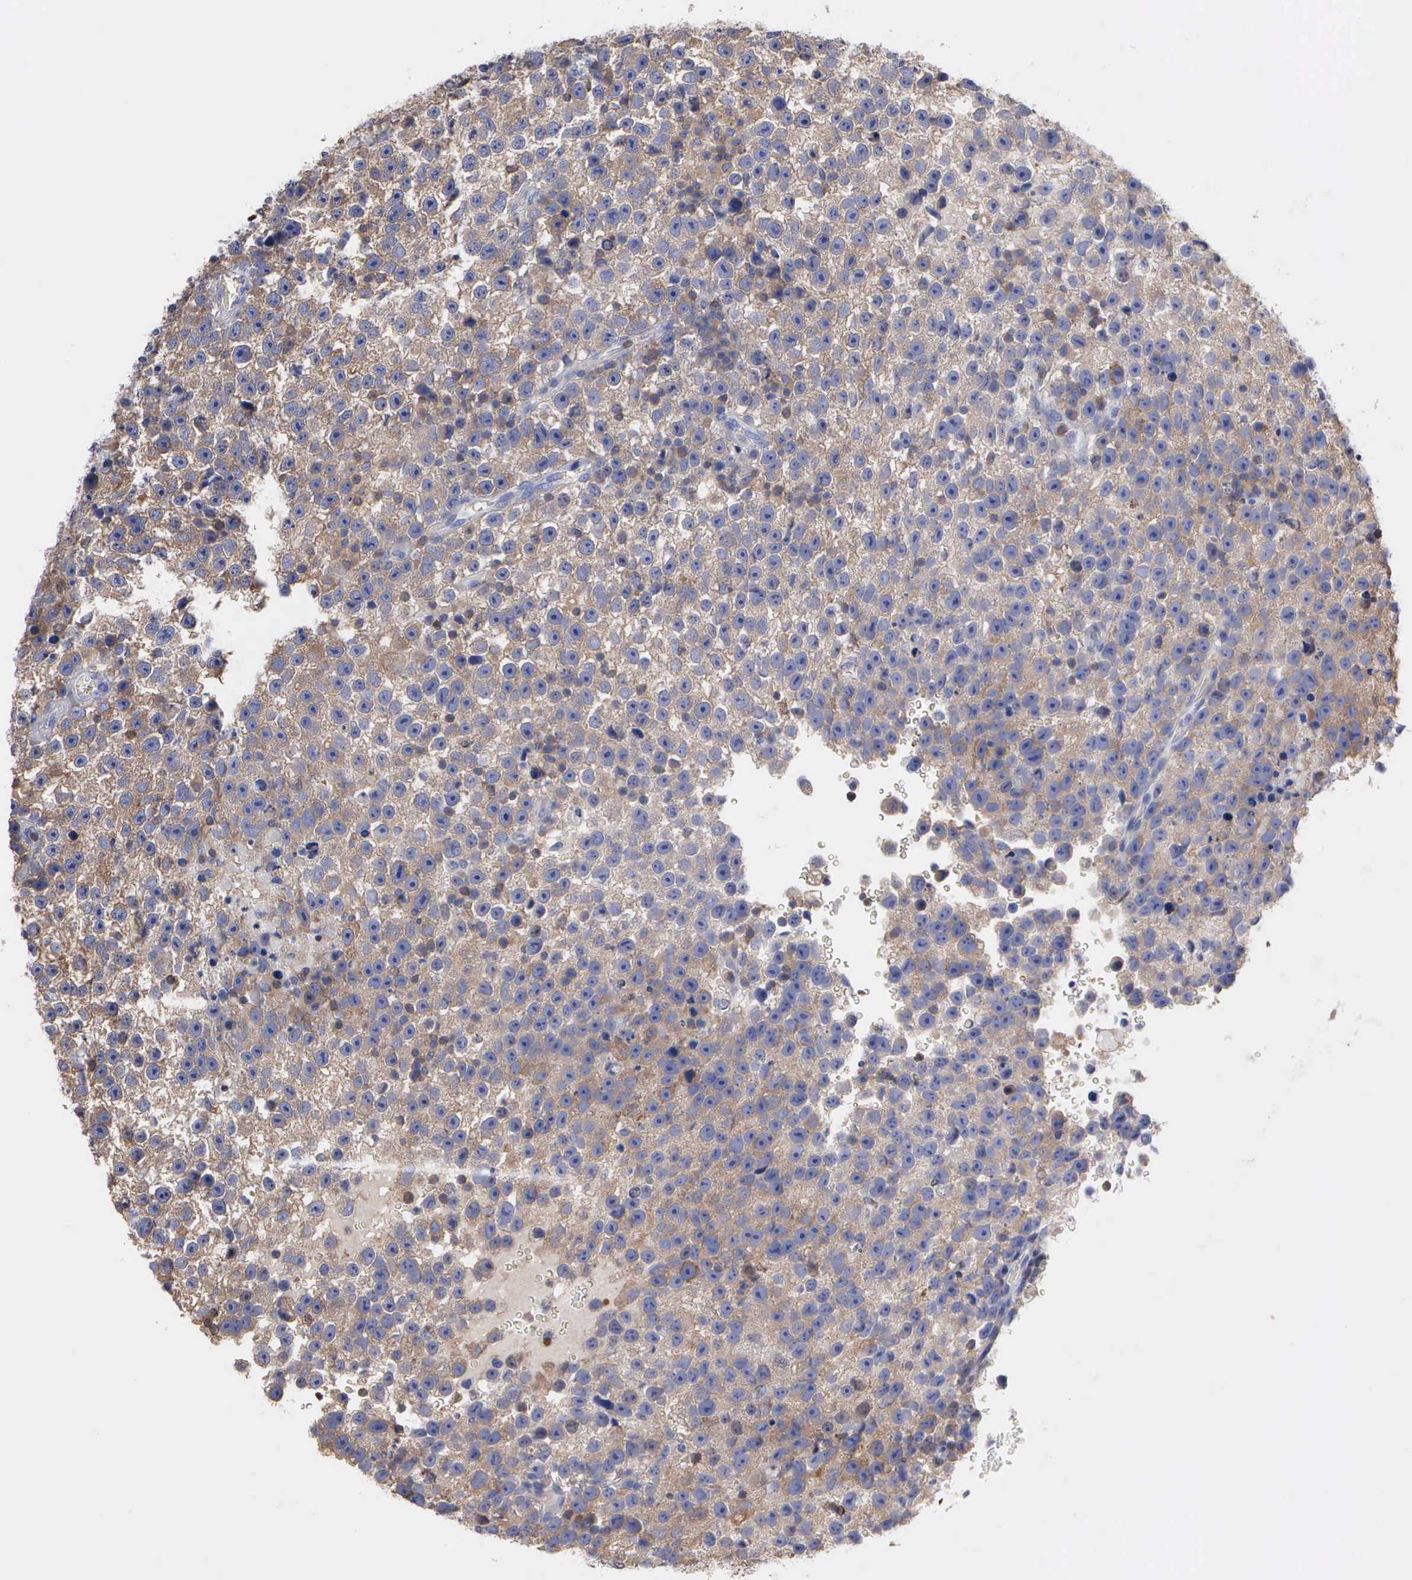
{"staining": {"intensity": "weak", "quantity": ">75%", "location": "cytoplasmic/membranous"}, "tissue": "testis cancer", "cell_type": "Tumor cells", "image_type": "cancer", "snomed": [{"axis": "morphology", "description": "Seminoma, NOS"}, {"axis": "topography", "description": "Testis"}], "caption": "Protein staining of testis cancer tissue shows weak cytoplasmic/membranous expression in about >75% of tumor cells.", "gene": "G6PD", "patient": {"sex": "male", "age": 33}}